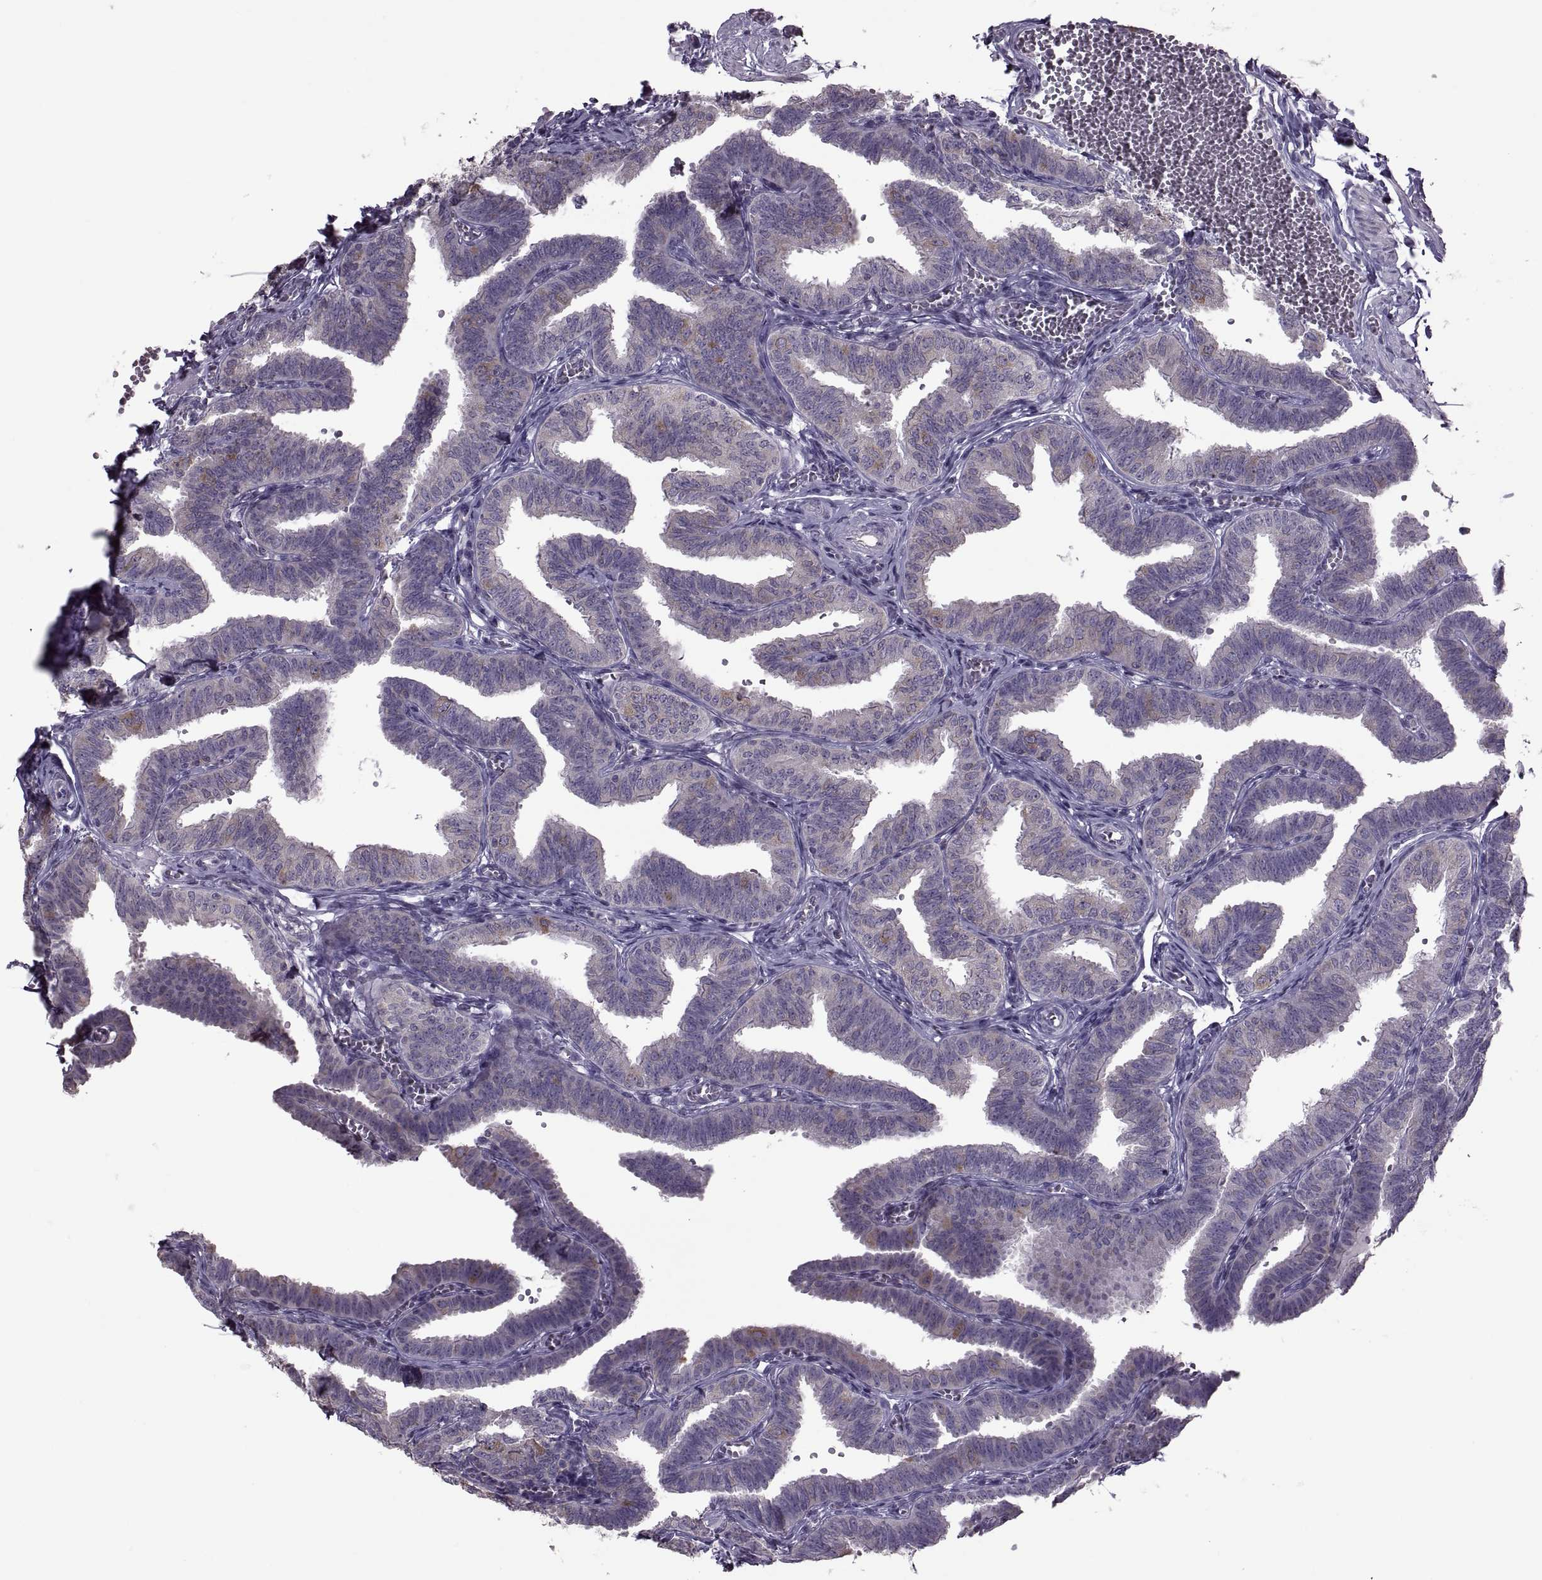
{"staining": {"intensity": "weak", "quantity": "<25%", "location": "cytoplasmic/membranous"}, "tissue": "fallopian tube", "cell_type": "Glandular cells", "image_type": "normal", "snomed": [{"axis": "morphology", "description": "Normal tissue, NOS"}, {"axis": "topography", "description": "Fallopian tube"}], "caption": "This is a micrograph of IHC staining of unremarkable fallopian tube, which shows no positivity in glandular cells.", "gene": "PABPC1", "patient": {"sex": "female", "age": 25}}